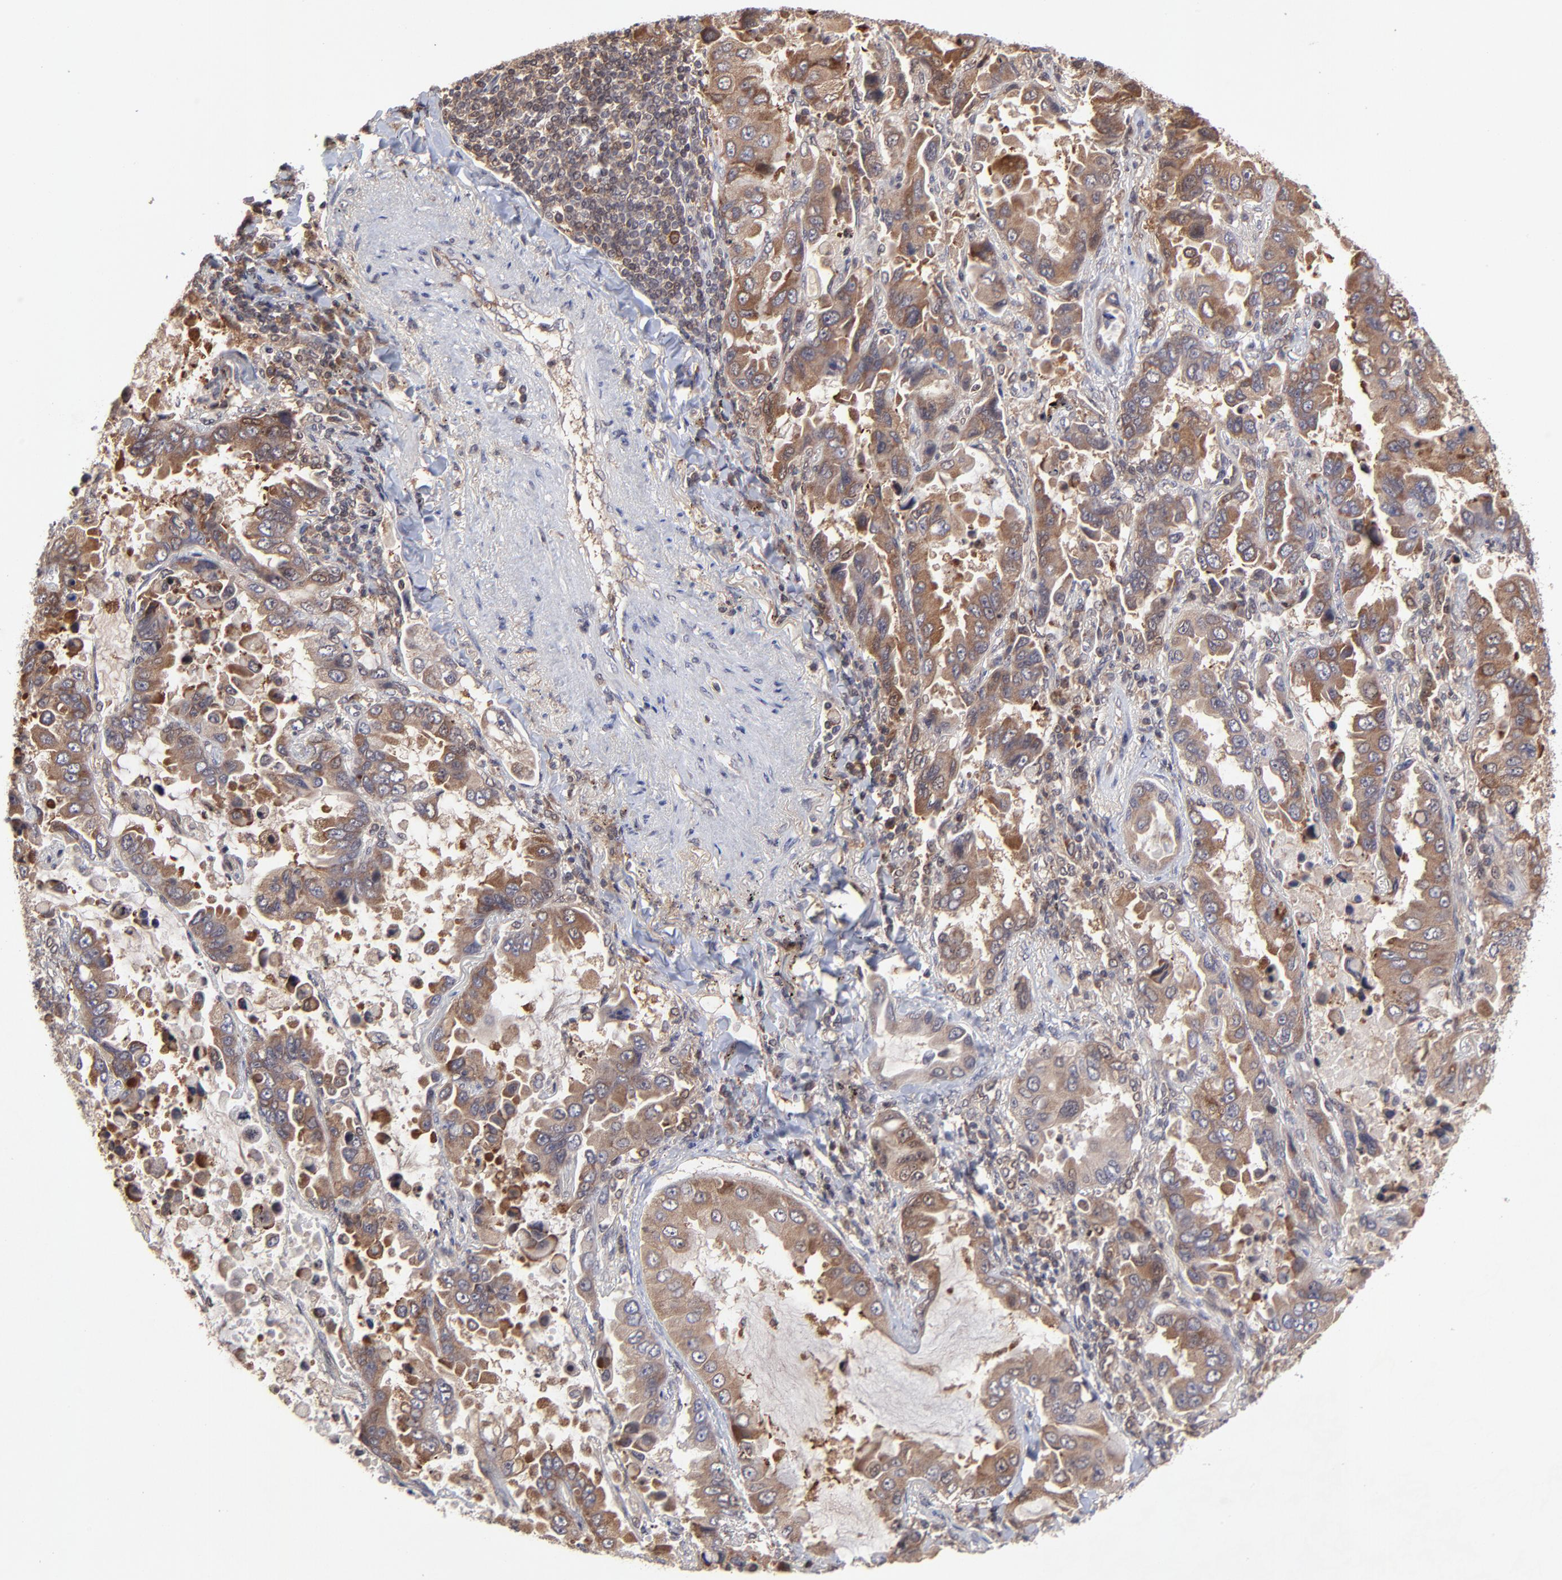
{"staining": {"intensity": "strong", "quantity": ">75%", "location": "cytoplasmic/membranous"}, "tissue": "lung cancer", "cell_type": "Tumor cells", "image_type": "cancer", "snomed": [{"axis": "morphology", "description": "Adenocarcinoma, NOS"}, {"axis": "topography", "description": "Lung"}], "caption": "Immunohistochemical staining of adenocarcinoma (lung) demonstrates high levels of strong cytoplasmic/membranous expression in approximately >75% of tumor cells.", "gene": "UBE2L6", "patient": {"sex": "male", "age": 64}}